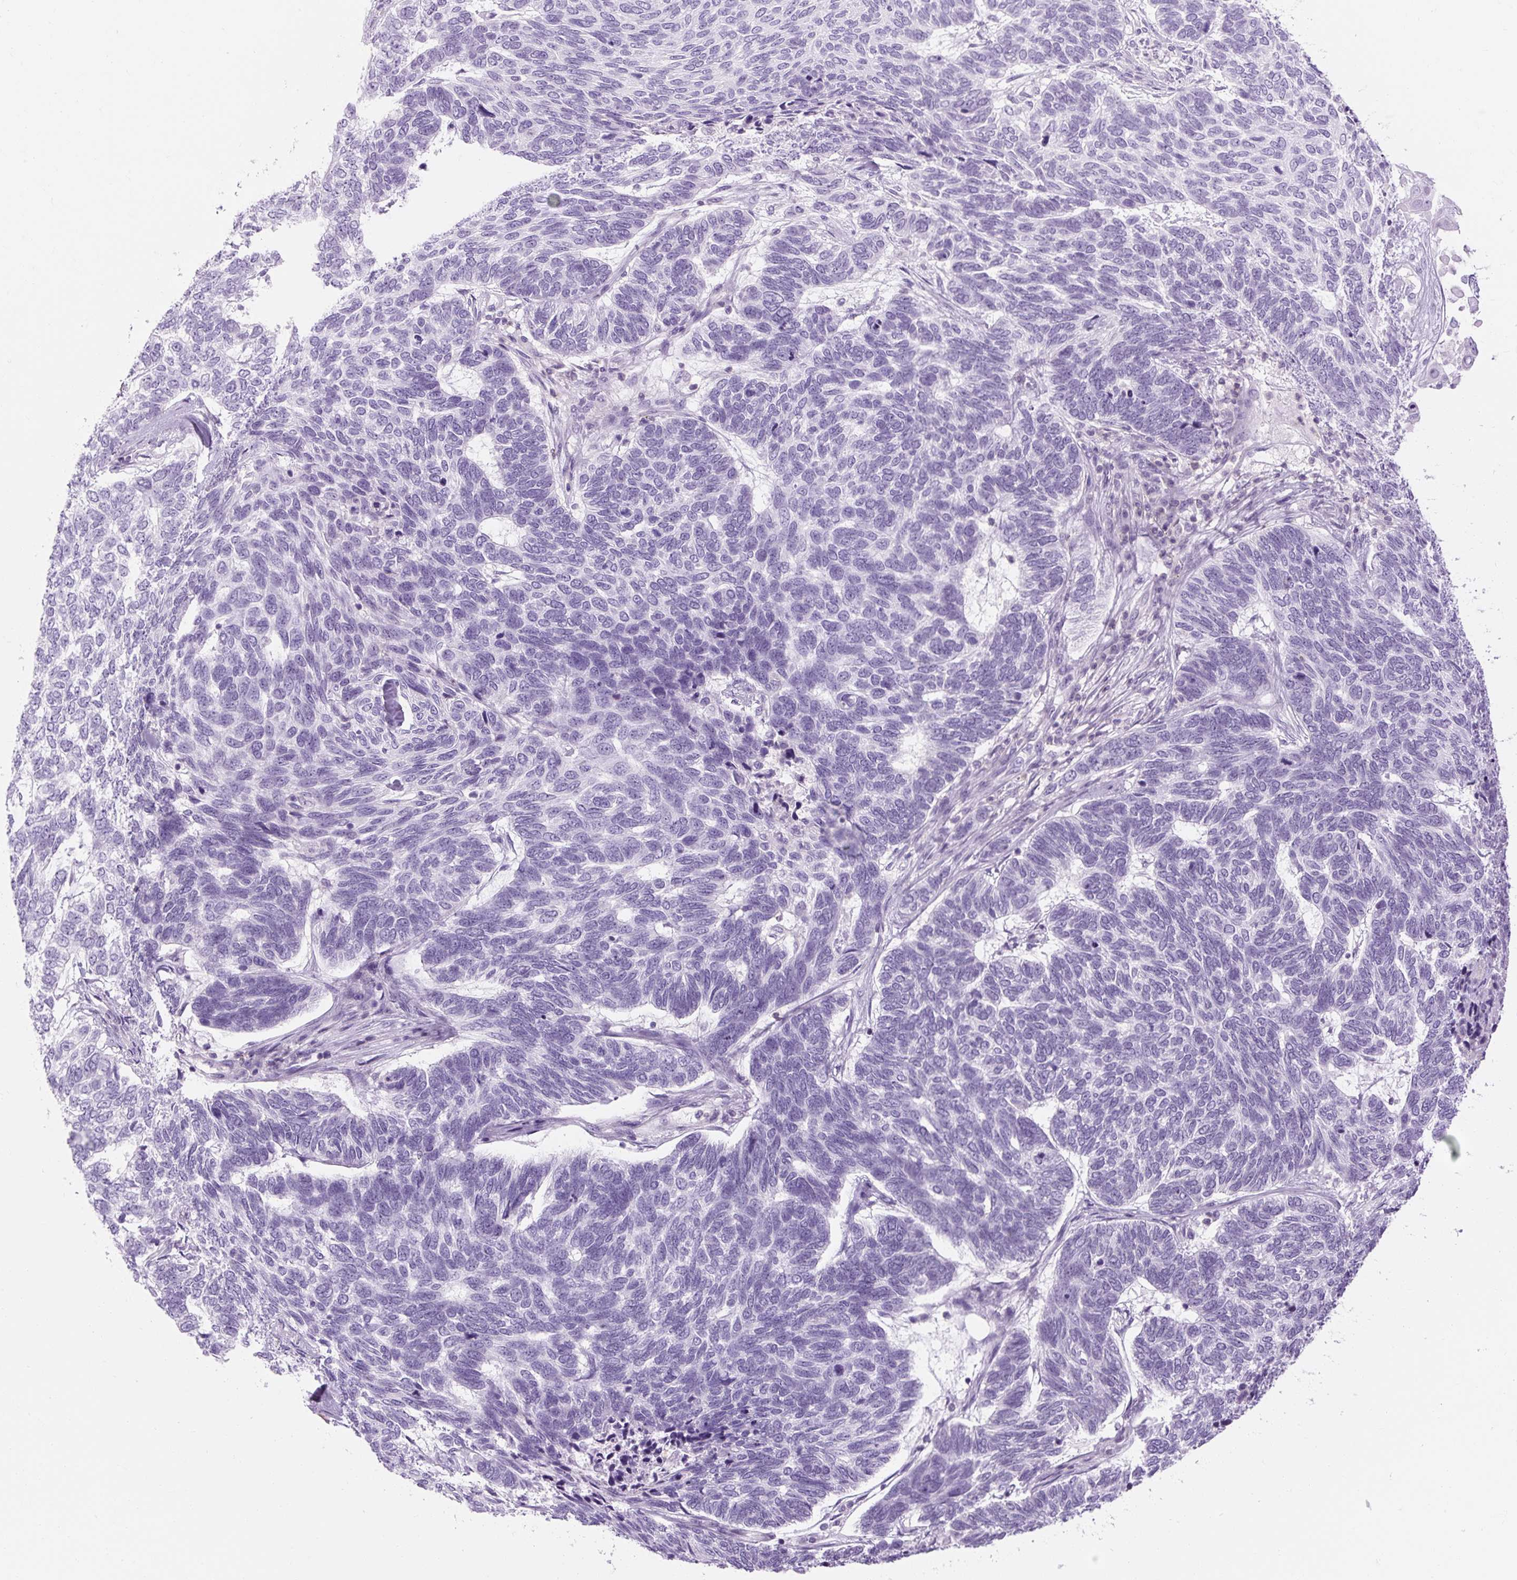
{"staining": {"intensity": "negative", "quantity": "none", "location": "none"}, "tissue": "skin cancer", "cell_type": "Tumor cells", "image_type": "cancer", "snomed": [{"axis": "morphology", "description": "Basal cell carcinoma"}, {"axis": "topography", "description": "Skin"}], "caption": "DAB (3,3'-diaminobenzidine) immunohistochemical staining of skin cancer (basal cell carcinoma) reveals no significant positivity in tumor cells.", "gene": "TIGD2", "patient": {"sex": "female", "age": 65}}